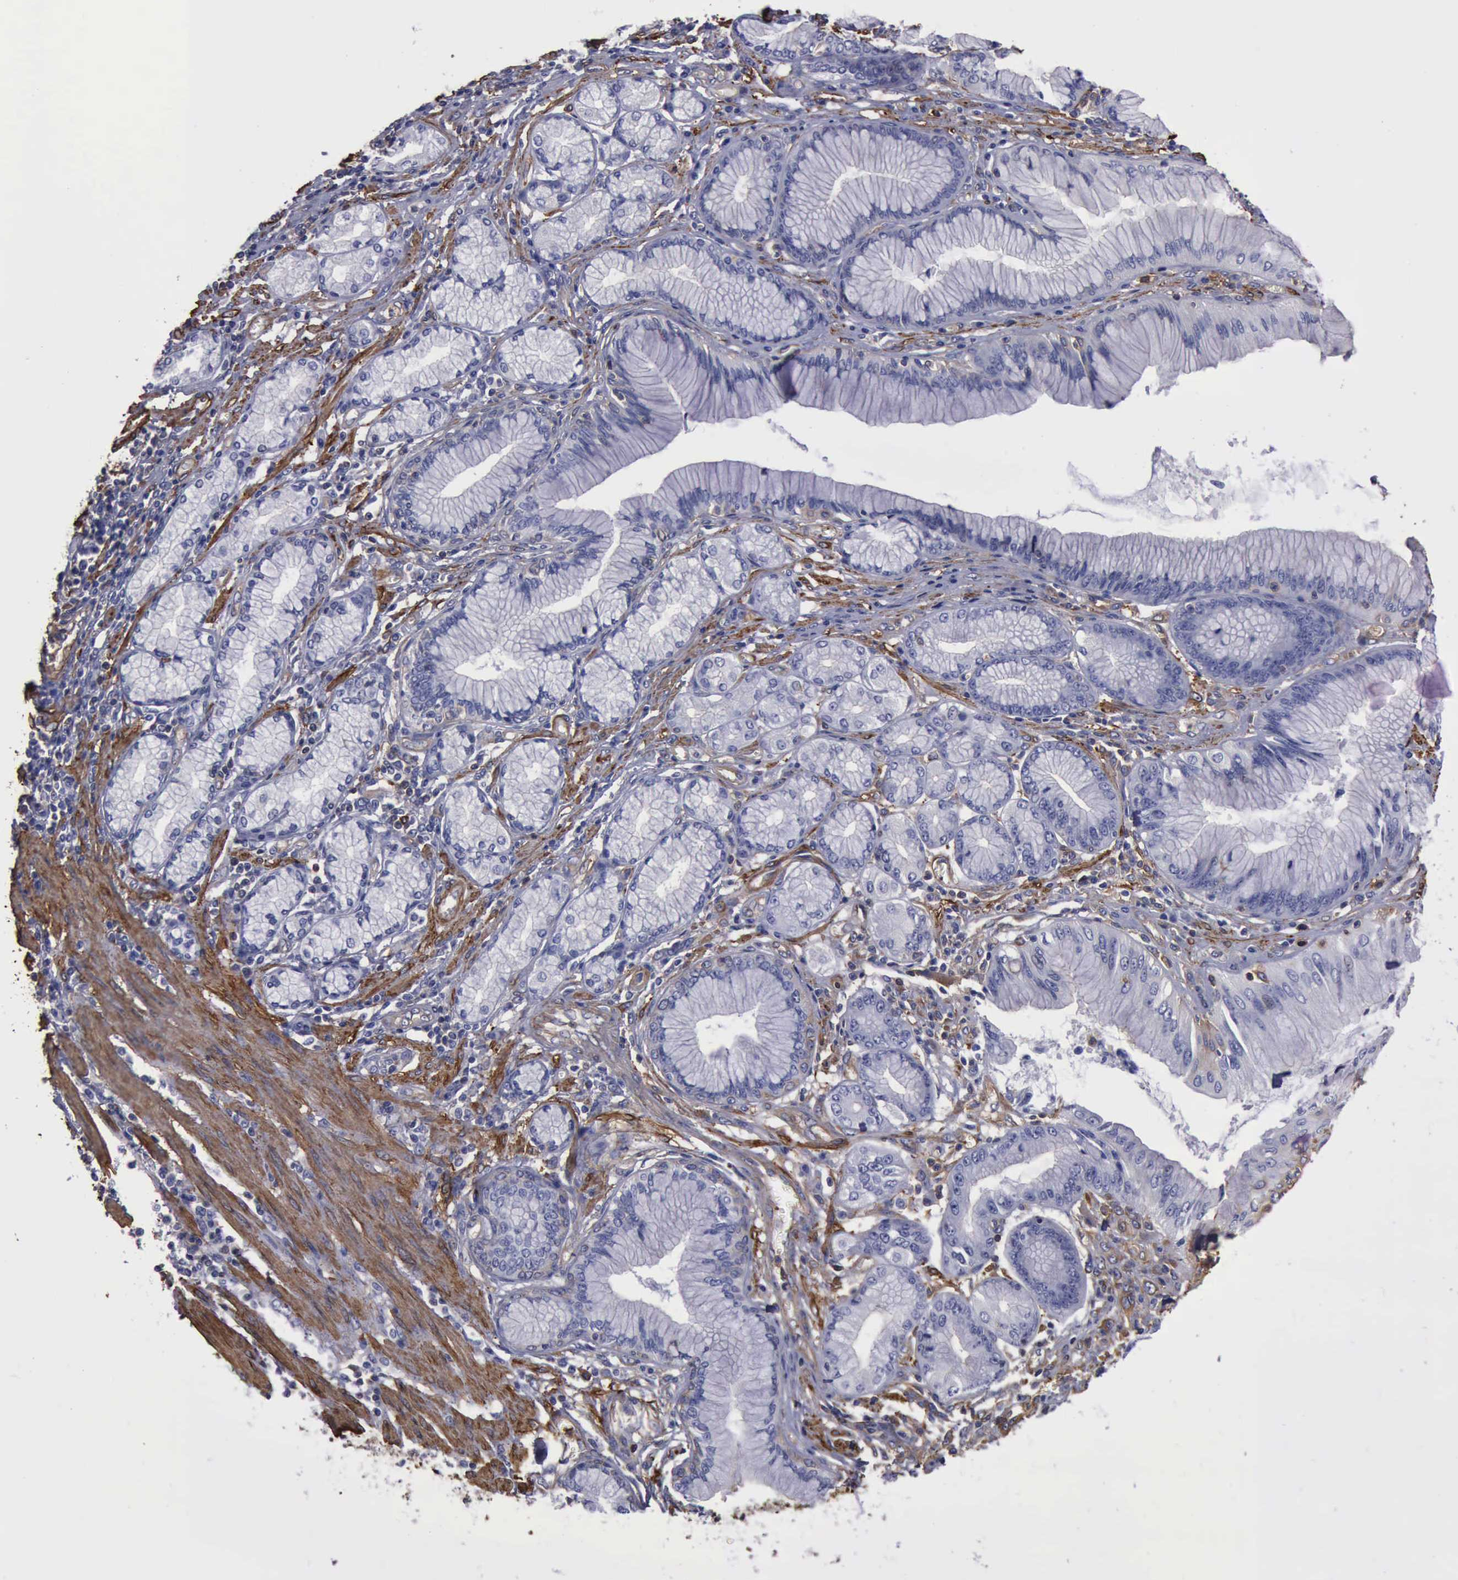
{"staining": {"intensity": "weak", "quantity": "25%-75%", "location": "cytoplasmic/membranous"}, "tissue": "stomach cancer", "cell_type": "Tumor cells", "image_type": "cancer", "snomed": [{"axis": "morphology", "description": "Adenocarcinoma, NOS"}, {"axis": "topography", "description": "Pancreas"}, {"axis": "topography", "description": "Stomach, upper"}], "caption": "Brown immunohistochemical staining in human stomach adenocarcinoma demonstrates weak cytoplasmic/membranous expression in approximately 25%-75% of tumor cells.", "gene": "FLNA", "patient": {"sex": "male", "age": 77}}